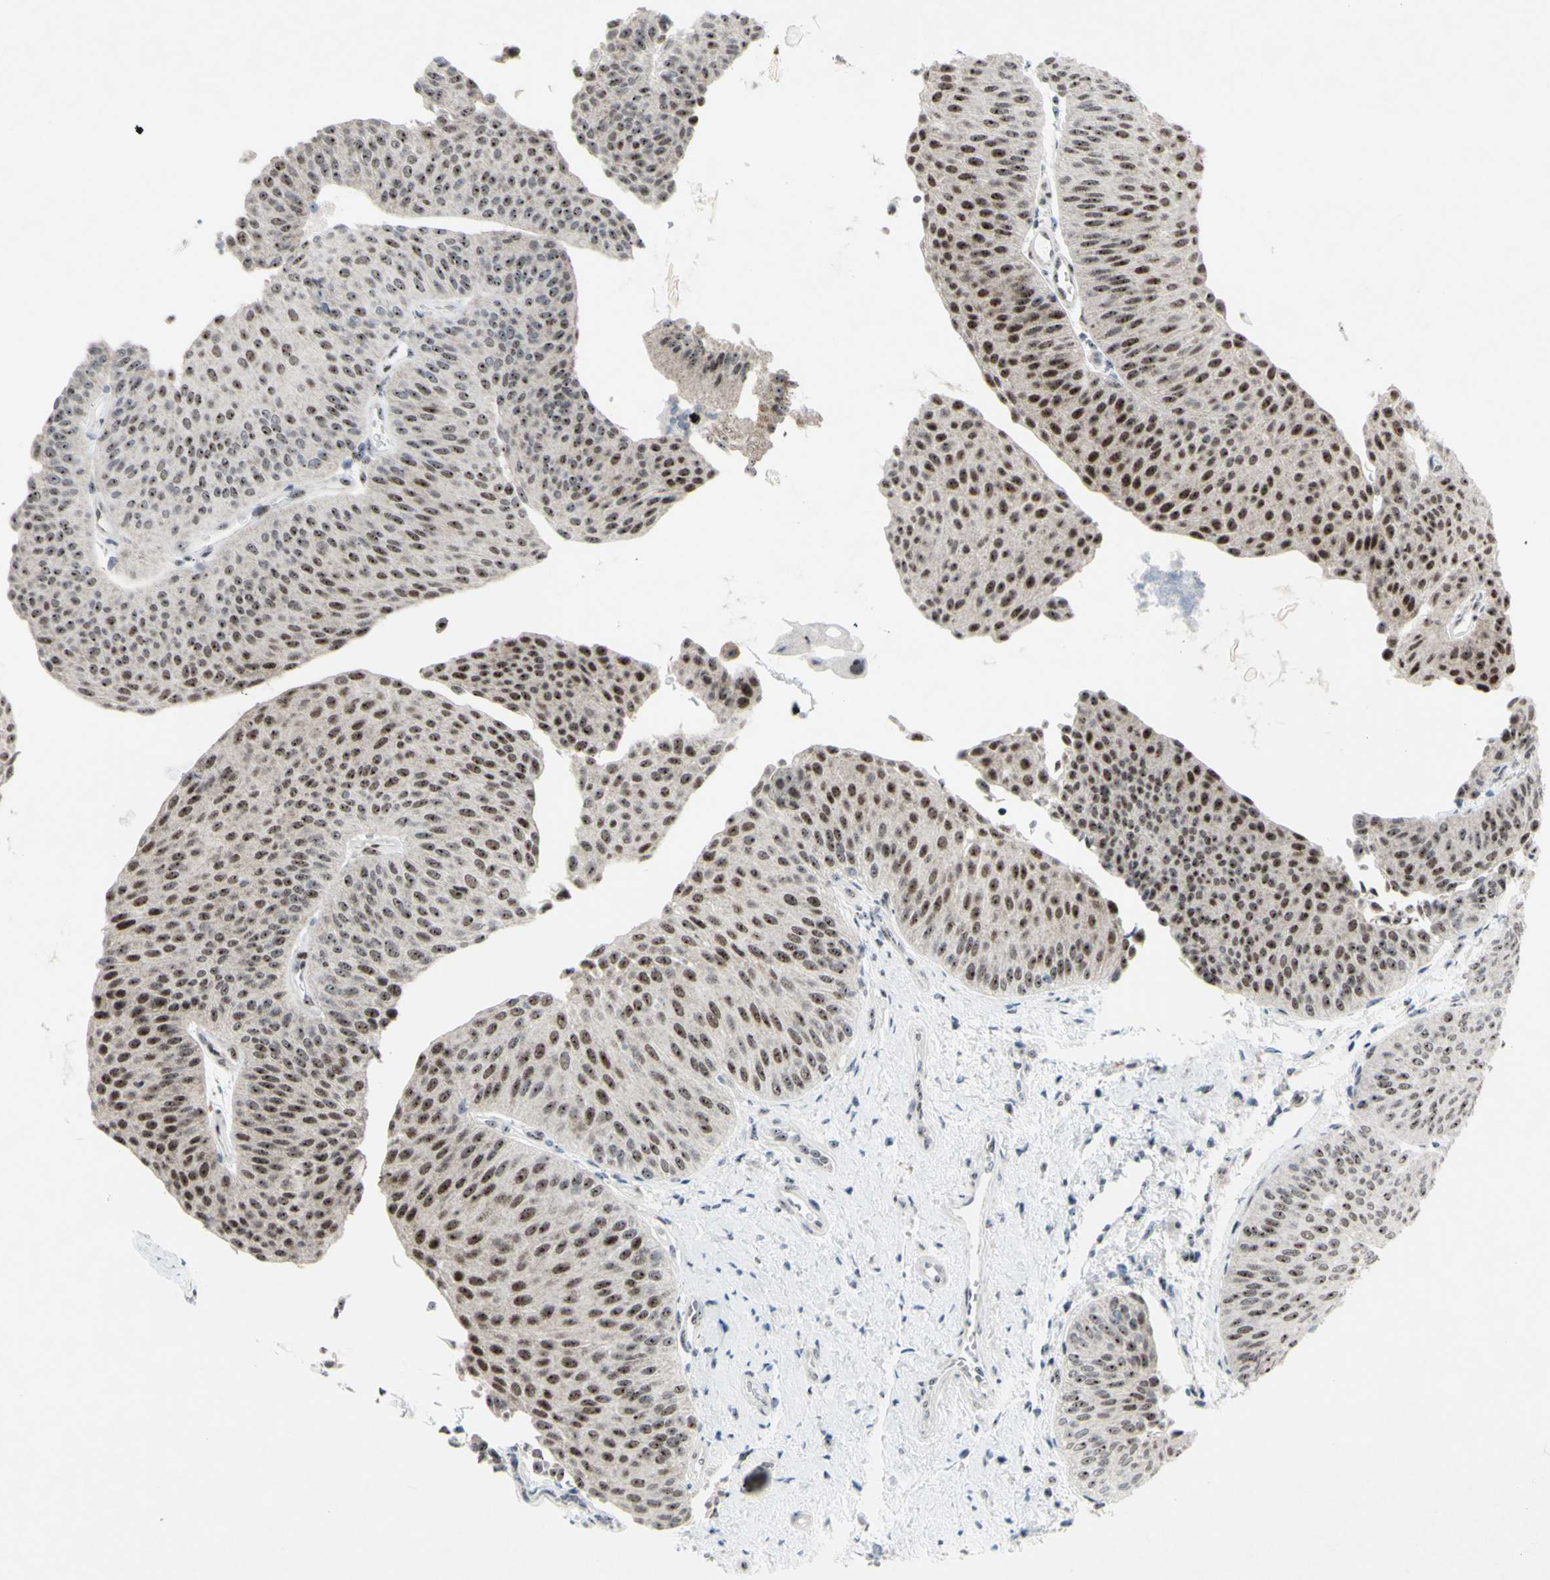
{"staining": {"intensity": "moderate", "quantity": ">75%", "location": "nuclear"}, "tissue": "urothelial cancer", "cell_type": "Tumor cells", "image_type": "cancer", "snomed": [{"axis": "morphology", "description": "Urothelial carcinoma, Low grade"}, {"axis": "topography", "description": "Urinary bladder"}], "caption": "A brown stain labels moderate nuclear staining of a protein in urothelial carcinoma (low-grade) tumor cells. (DAB IHC with brightfield microscopy, high magnification).", "gene": "POLR1A", "patient": {"sex": "female", "age": 60}}